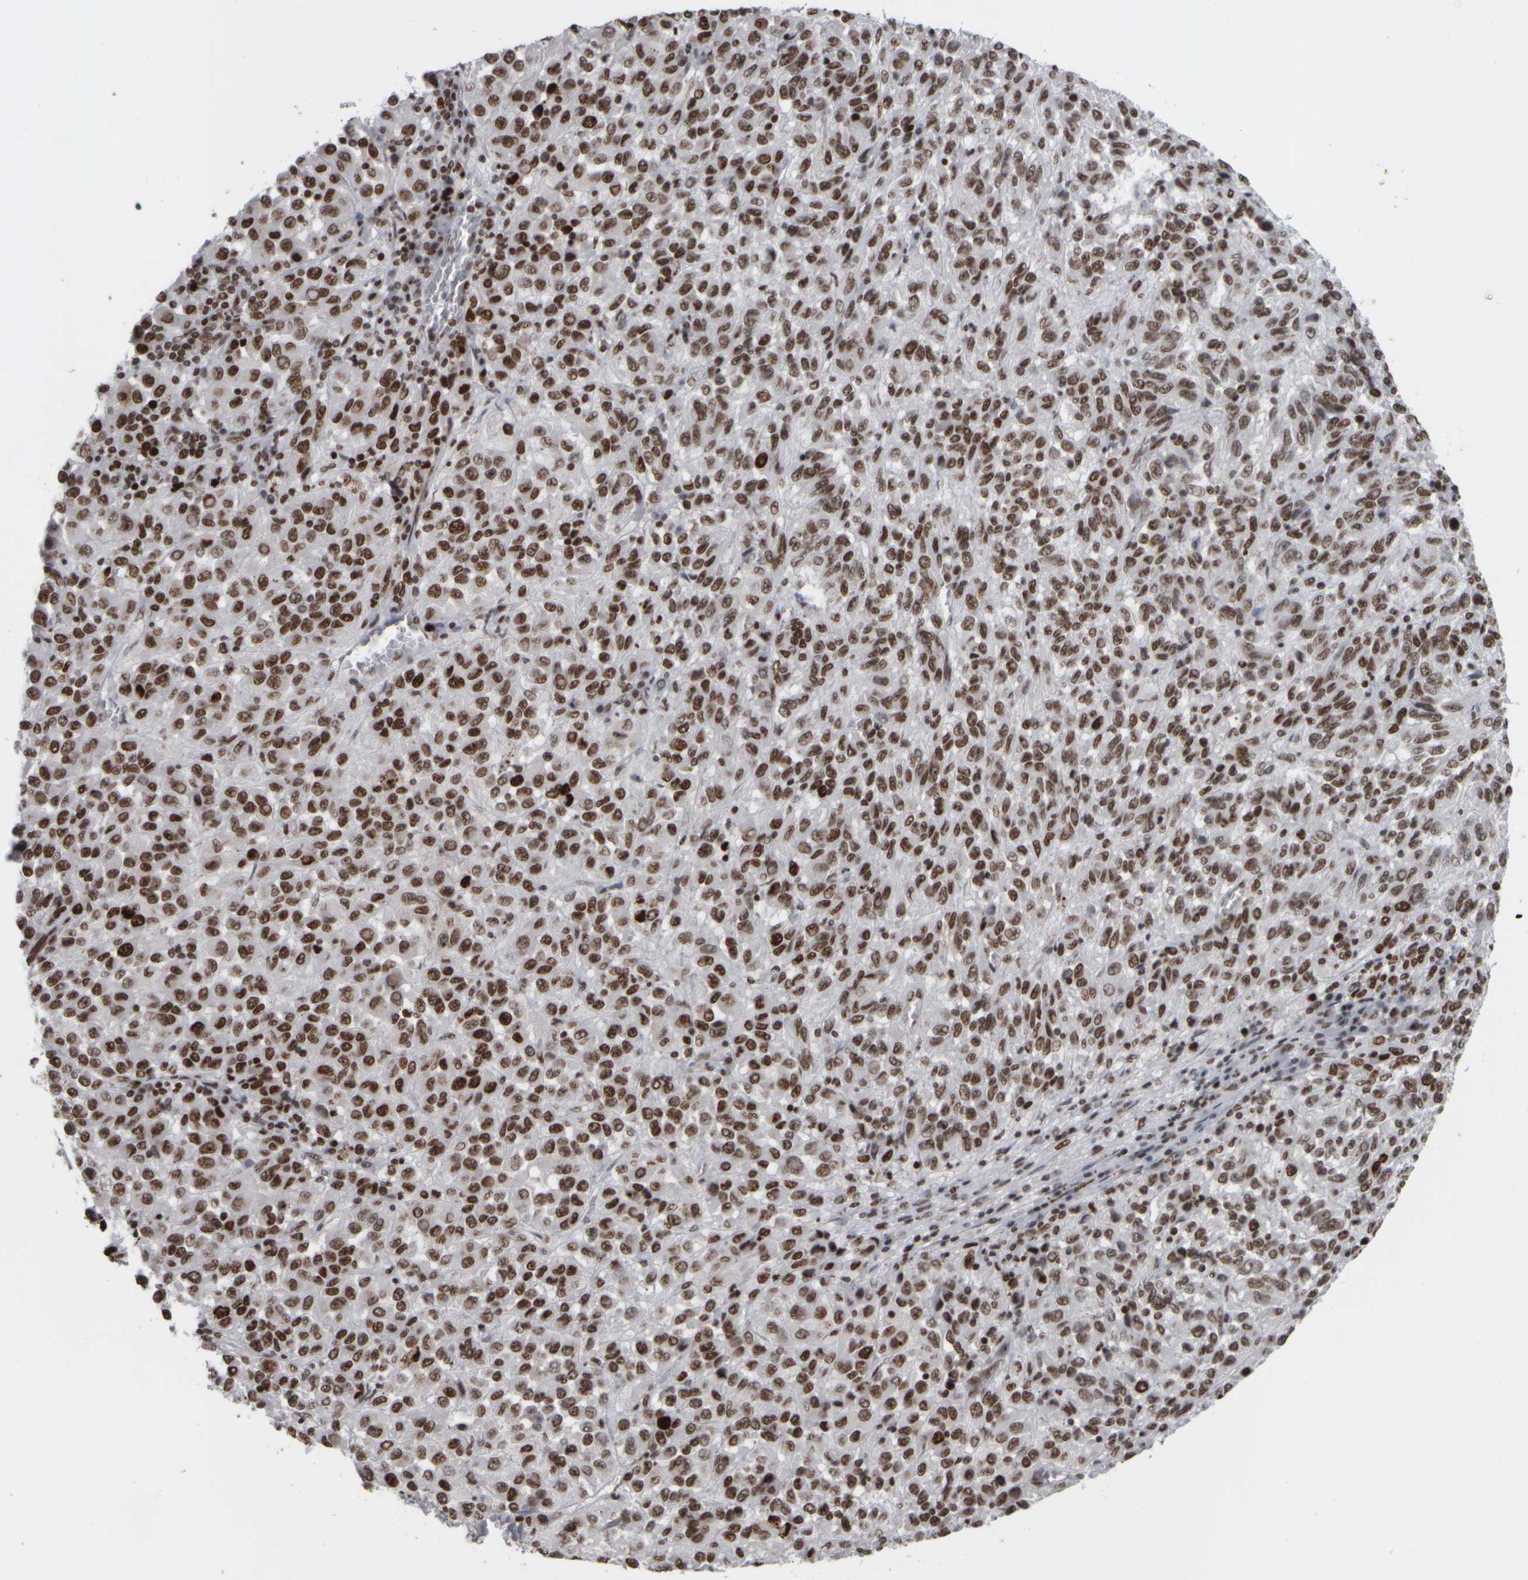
{"staining": {"intensity": "moderate", "quantity": ">75%", "location": "nuclear"}, "tissue": "skin cancer", "cell_type": "Tumor cells", "image_type": "cancer", "snomed": [{"axis": "morphology", "description": "Squamous cell carcinoma, NOS"}, {"axis": "topography", "description": "Skin"}], "caption": "Protein expression analysis of human squamous cell carcinoma (skin) reveals moderate nuclear positivity in approximately >75% of tumor cells.", "gene": "TOP2B", "patient": {"sex": "female", "age": 73}}